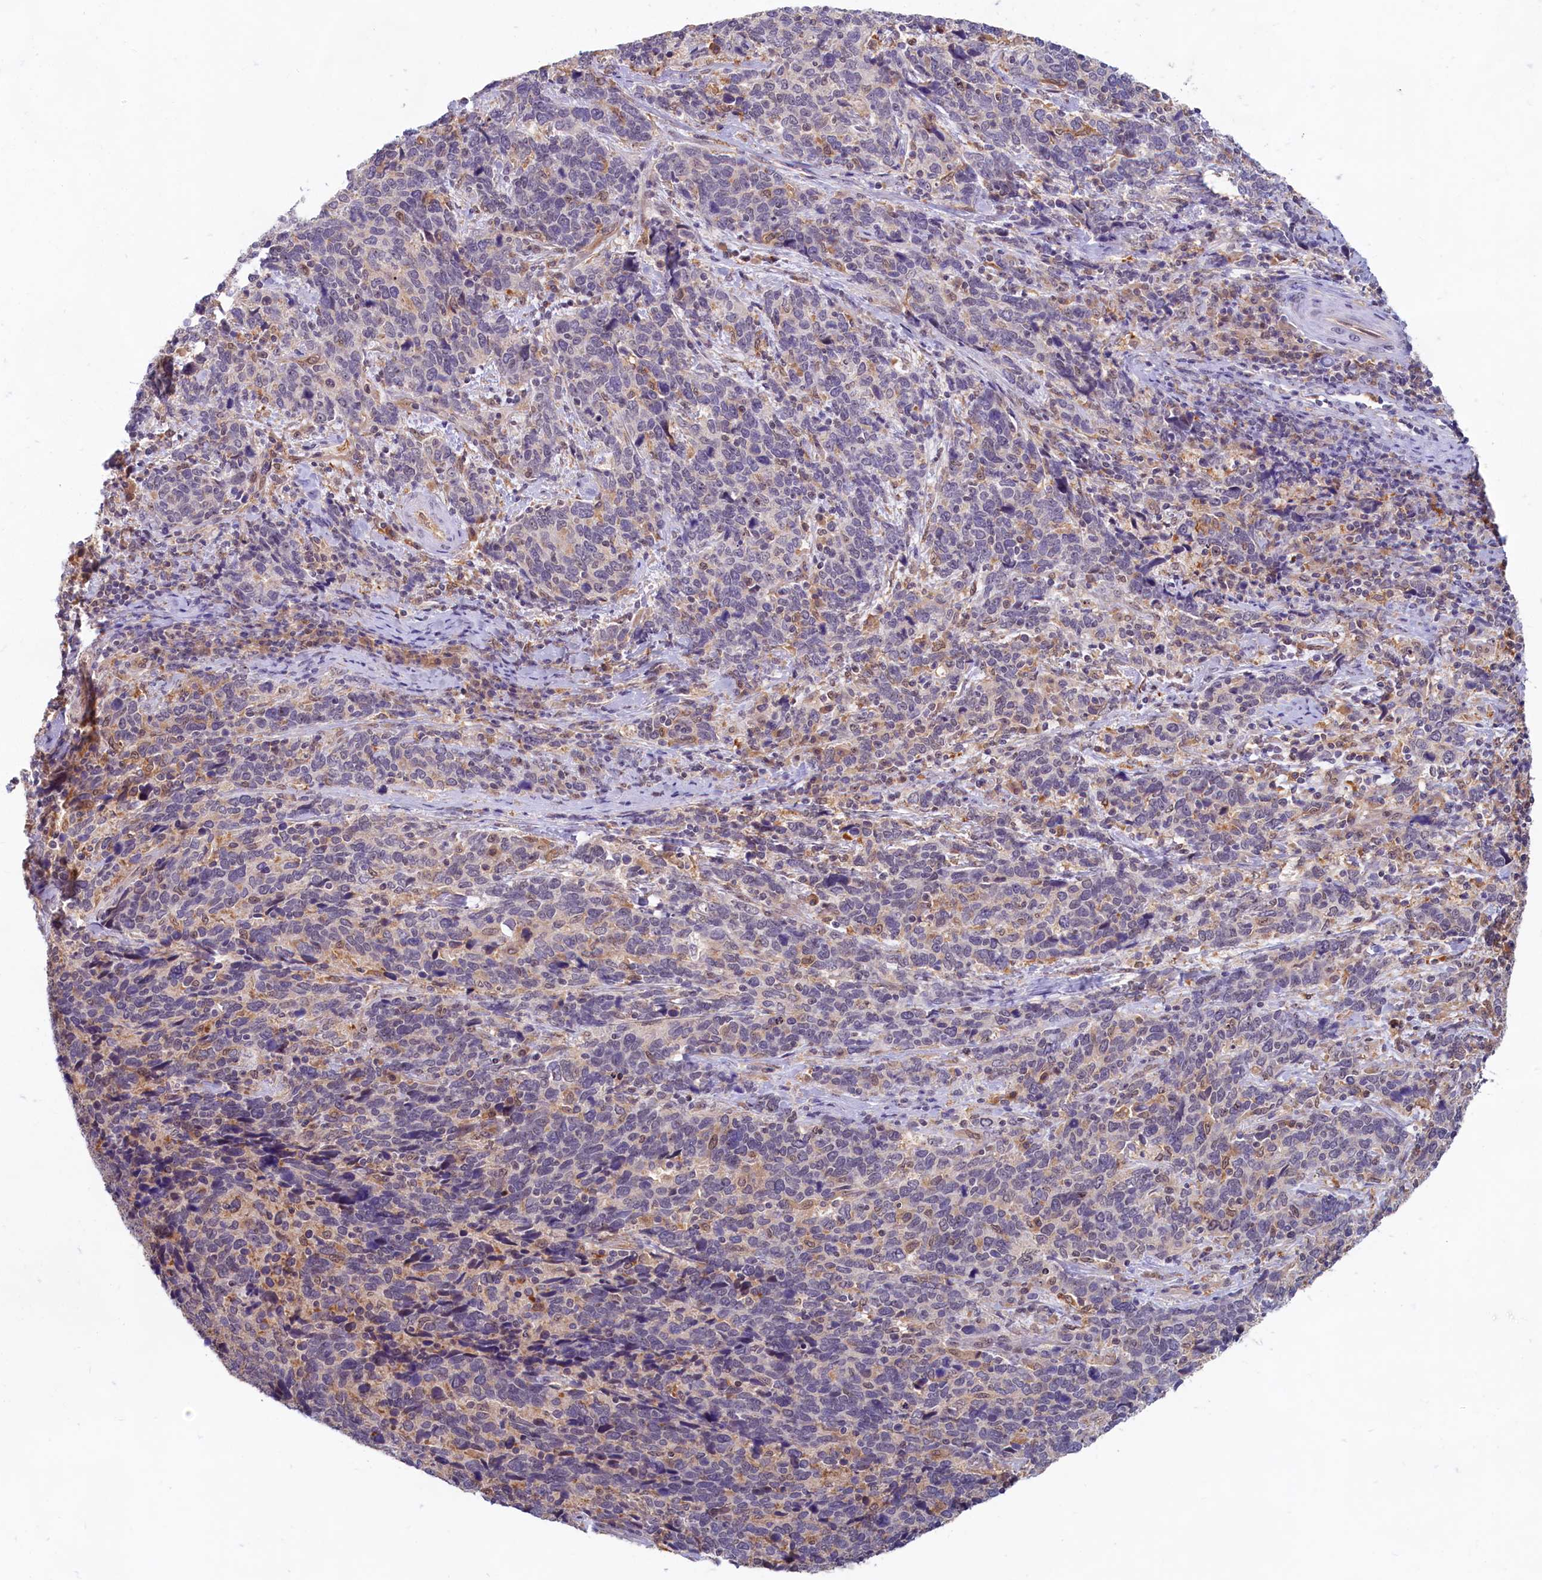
{"staining": {"intensity": "negative", "quantity": "none", "location": "none"}, "tissue": "cervical cancer", "cell_type": "Tumor cells", "image_type": "cancer", "snomed": [{"axis": "morphology", "description": "Squamous cell carcinoma, NOS"}, {"axis": "topography", "description": "Cervix"}], "caption": "Immunohistochemical staining of human cervical cancer (squamous cell carcinoma) shows no significant staining in tumor cells. (Immunohistochemistry, brightfield microscopy, high magnification).", "gene": "C1D", "patient": {"sex": "female", "age": 41}}